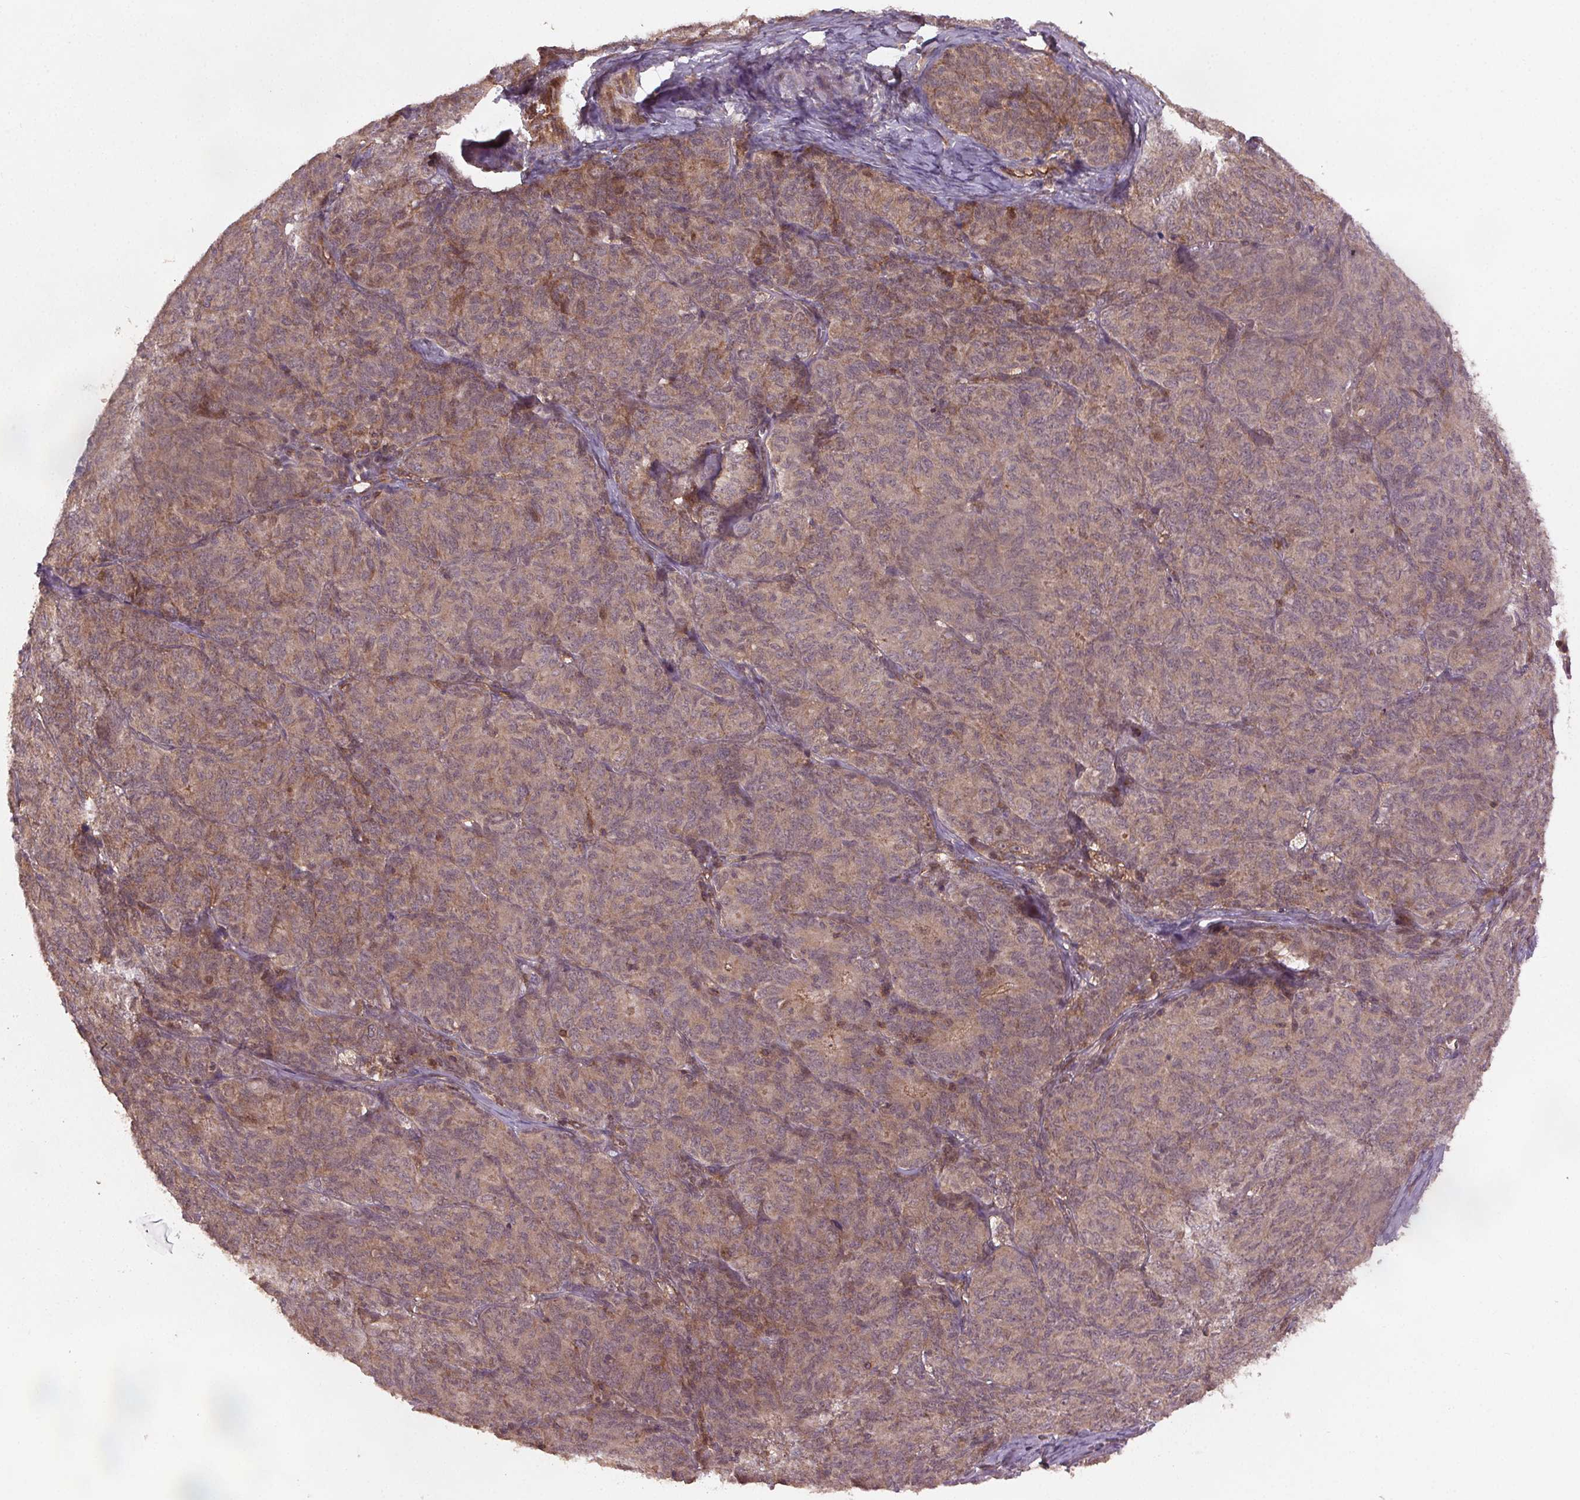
{"staining": {"intensity": "weak", "quantity": ">75%", "location": "cytoplasmic/membranous"}, "tissue": "ovarian cancer", "cell_type": "Tumor cells", "image_type": "cancer", "snomed": [{"axis": "morphology", "description": "Carcinoma, endometroid"}, {"axis": "topography", "description": "Ovary"}], "caption": "A high-resolution micrograph shows immunohistochemistry staining of ovarian cancer (endometroid carcinoma), which reveals weak cytoplasmic/membranous expression in about >75% of tumor cells. The protein is shown in brown color, while the nuclei are stained blue.", "gene": "SEC14L2", "patient": {"sex": "female", "age": 80}}